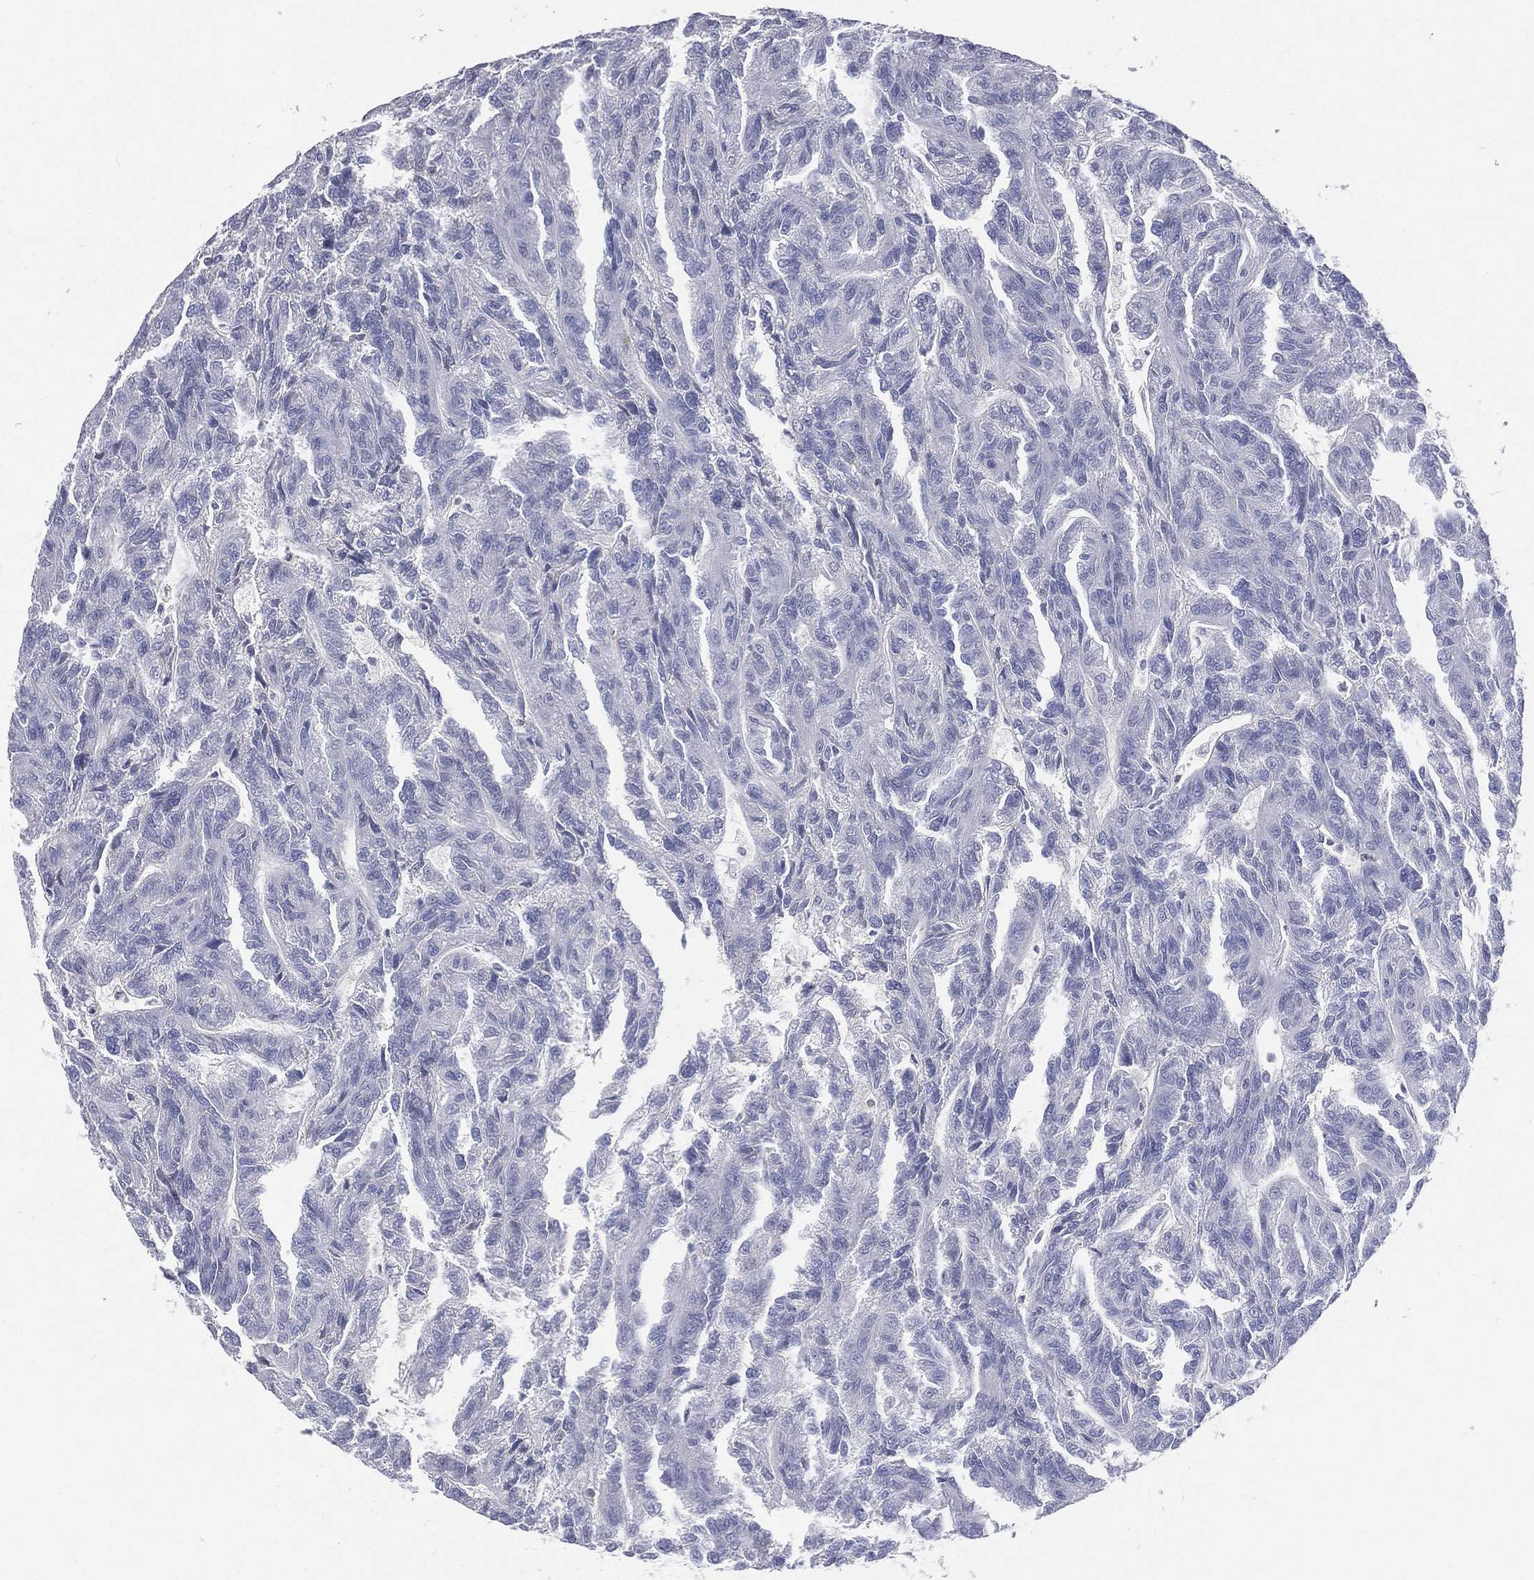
{"staining": {"intensity": "negative", "quantity": "none", "location": "none"}, "tissue": "renal cancer", "cell_type": "Tumor cells", "image_type": "cancer", "snomed": [{"axis": "morphology", "description": "Adenocarcinoma, NOS"}, {"axis": "topography", "description": "Kidney"}], "caption": "DAB (3,3'-diaminobenzidine) immunohistochemical staining of adenocarcinoma (renal) shows no significant staining in tumor cells.", "gene": "CD3D", "patient": {"sex": "male", "age": 79}}